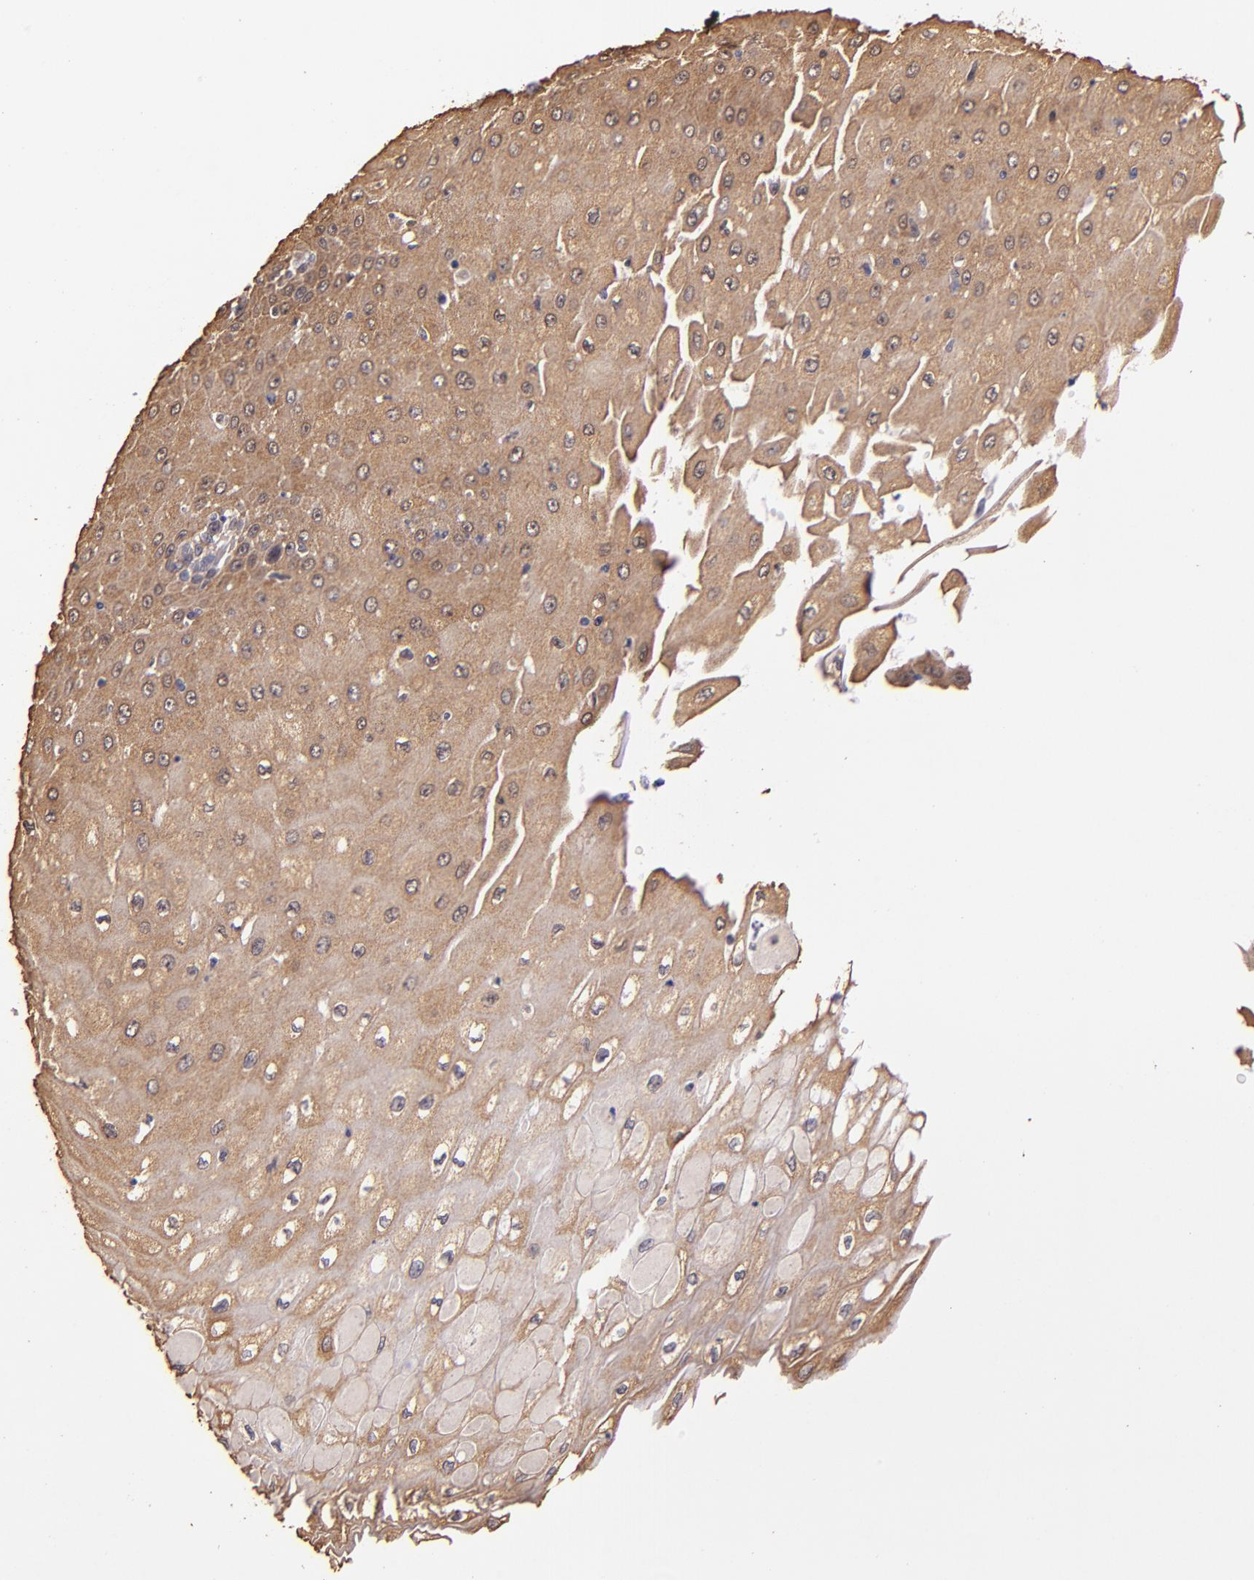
{"staining": {"intensity": "moderate", "quantity": ">75%", "location": "cytoplasmic/membranous,nuclear"}, "tissue": "esophagus", "cell_type": "Squamous epithelial cells", "image_type": "normal", "snomed": [{"axis": "morphology", "description": "Normal tissue, NOS"}, {"axis": "topography", "description": "Esophagus"}], "caption": "Approximately >75% of squamous epithelial cells in normal human esophagus exhibit moderate cytoplasmic/membranous,nuclear protein positivity as visualized by brown immunohistochemical staining.", "gene": "STAT6", "patient": {"sex": "male", "age": 65}}